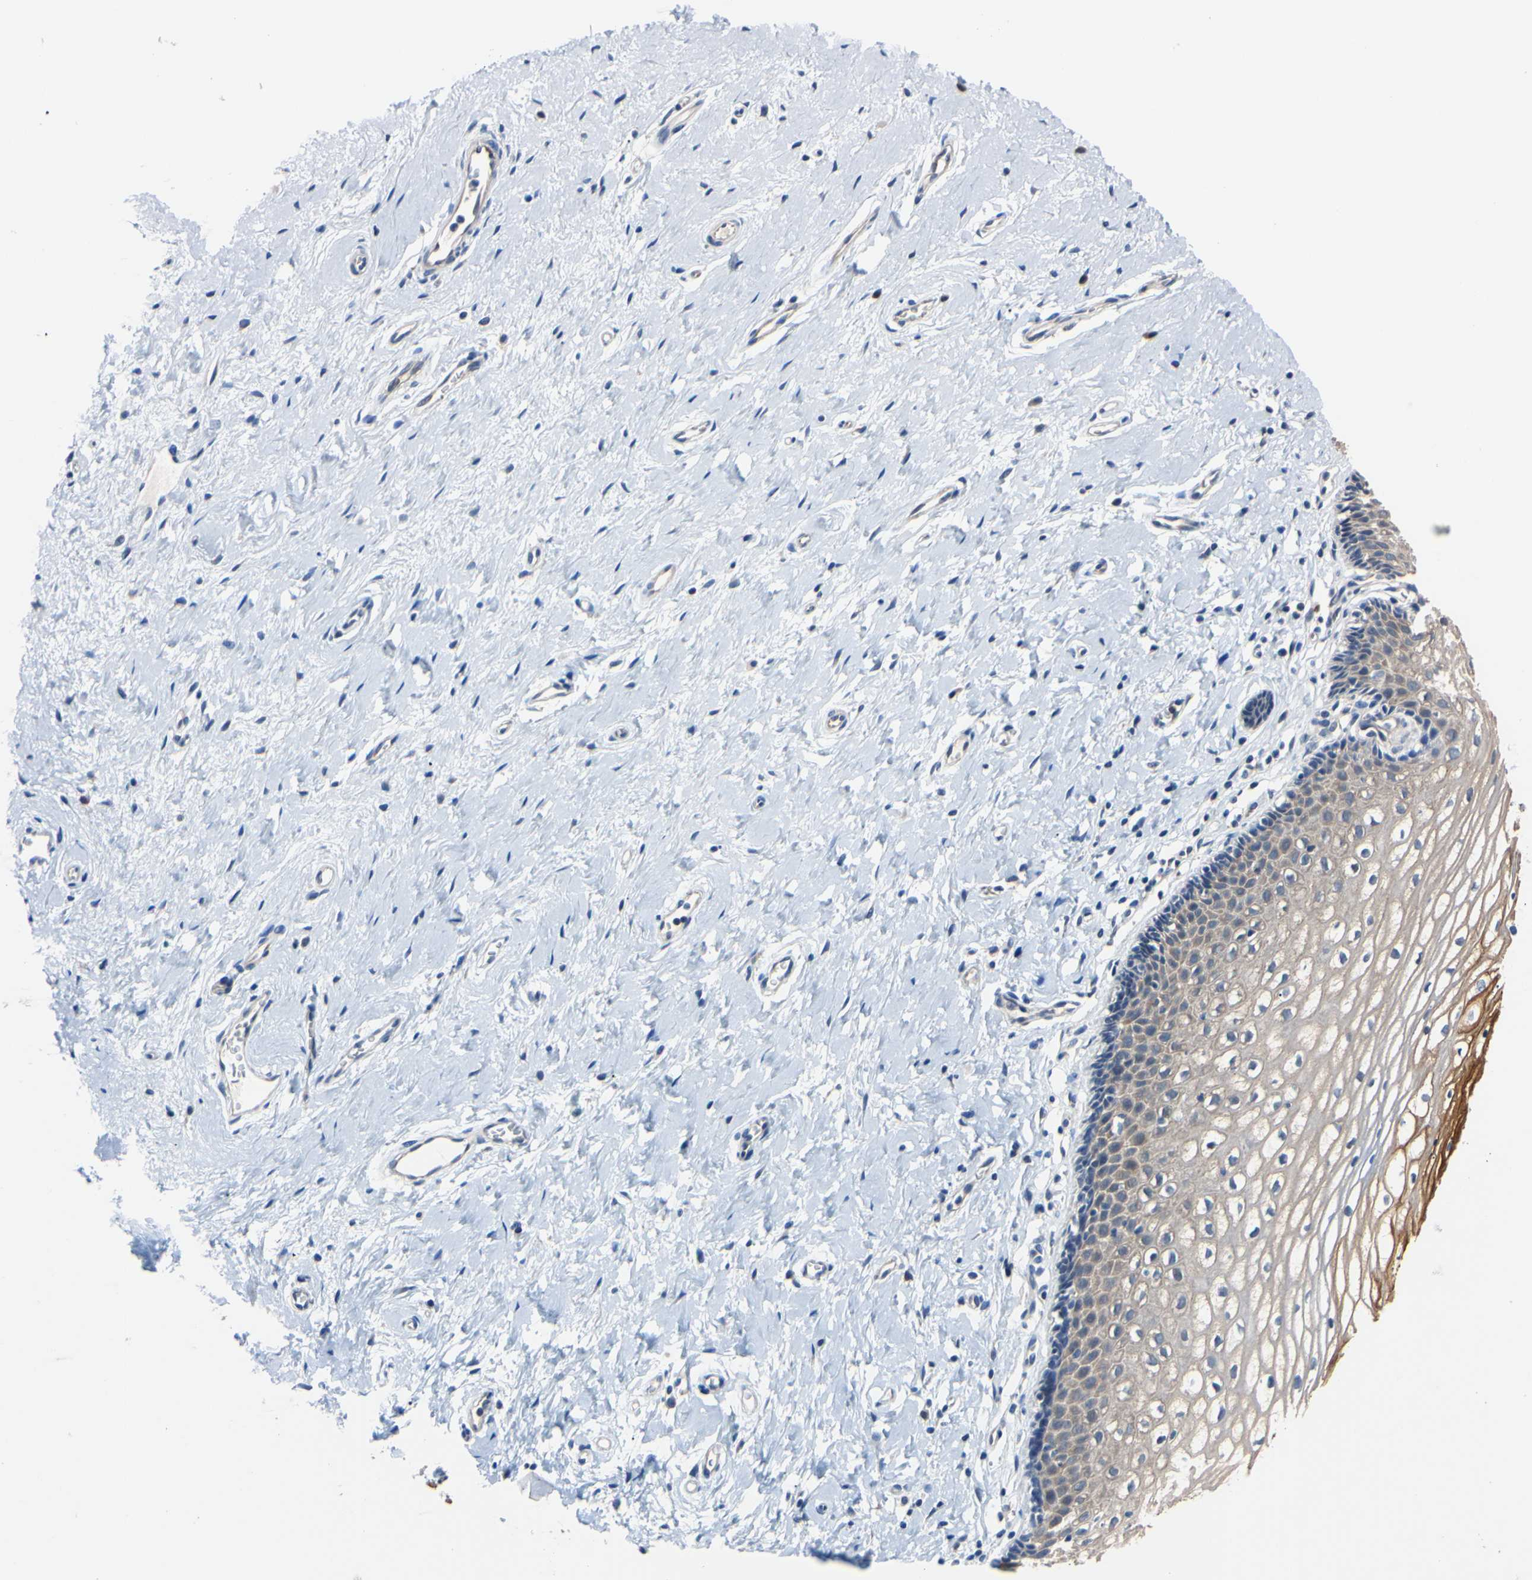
{"staining": {"intensity": "weak", "quantity": "25%-75%", "location": "cytoplasmic/membranous"}, "tissue": "vagina", "cell_type": "Squamous epithelial cells", "image_type": "normal", "snomed": [{"axis": "morphology", "description": "Normal tissue, NOS"}, {"axis": "topography", "description": "Soft tissue"}, {"axis": "topography", "description": "Vagina"}], "caption": "Weak cytoplasmic/membranous protein staining is present in about 25%-75% of squamous epithelial cells in vagina. (DAB IHC with brightfield microscopy, high magnification).", "gene": "RARS1", "patient": {"sex": "female", "age": 61}}